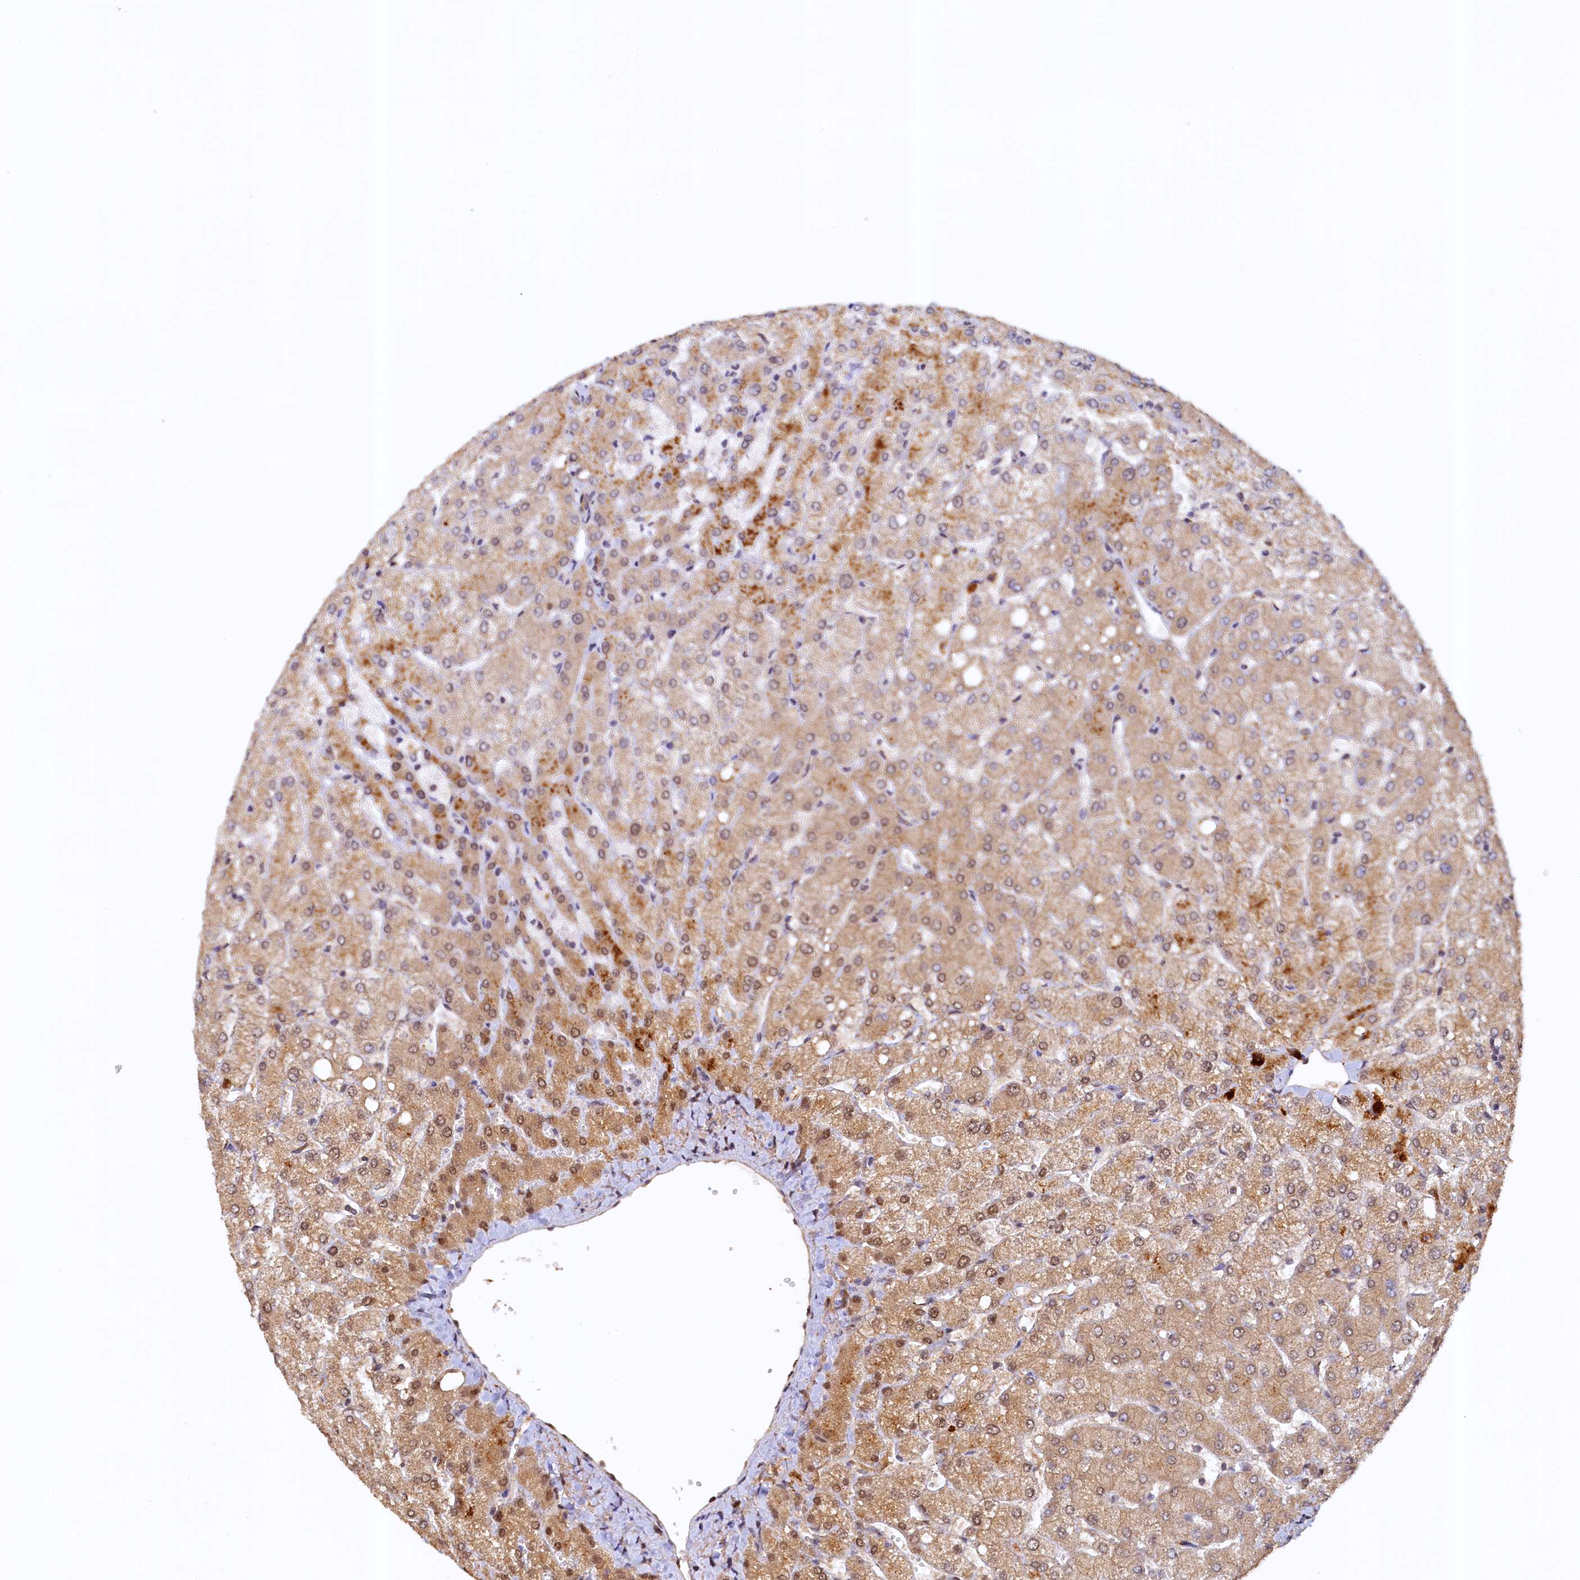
{"staining": {"intensity": "weak", "quantity": "<25%", "location": "cytoplasmic/membranous"}, "tissue": "liver", "cell_type": "Cholangiocytes", "image_type": "normal", "snomed": [{"axis": "morphology", "description": "Normal tissue, NOS"}, {"axis": "topography", "description": "Liver"}], "caption": "Immunohistochemistry of normal liver reveals no positivity in cholangiocytes. Nuclei are stained in blue.", "gene": "UBL7", "patient": {"sex": "female", "age": 54}}